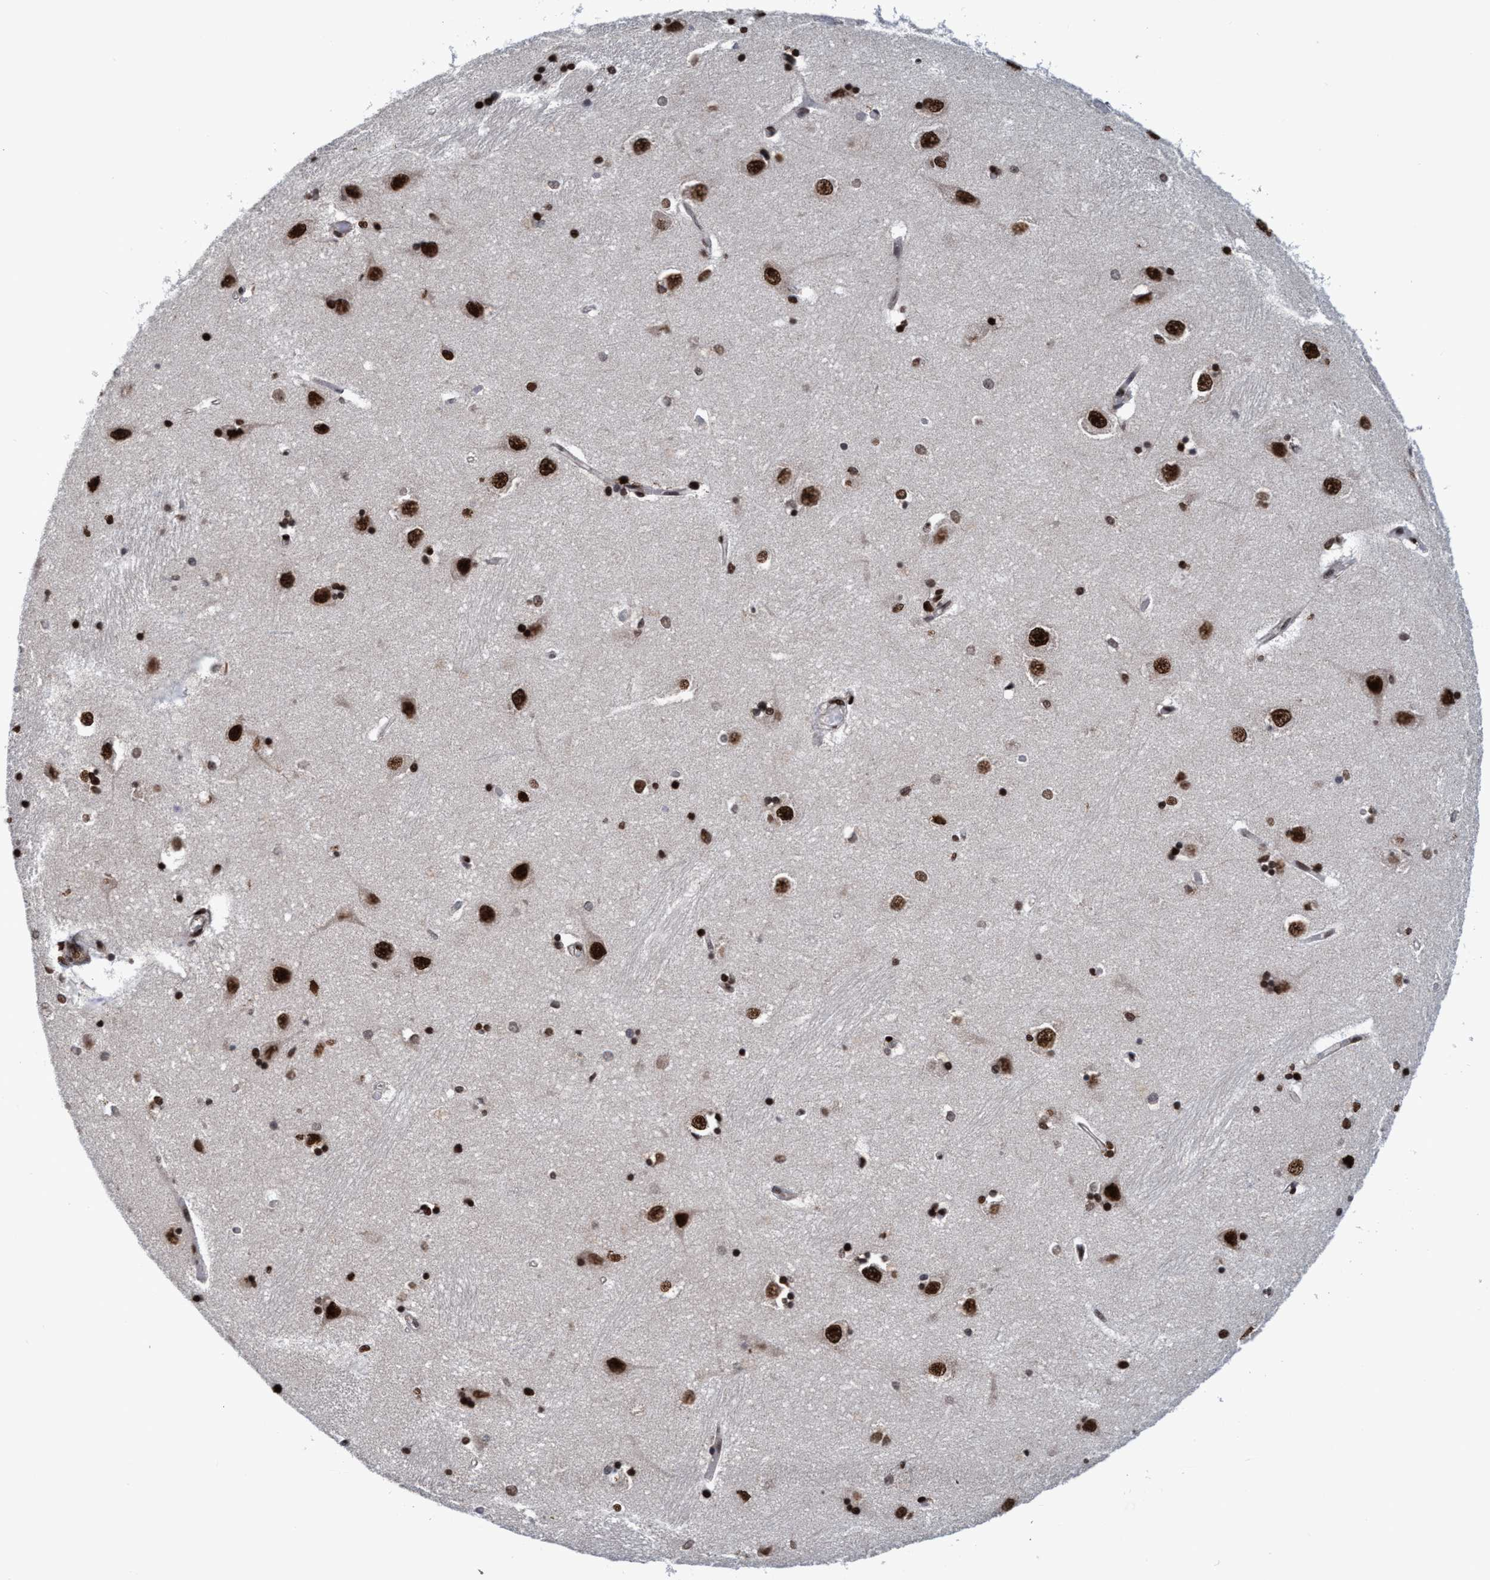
{"staining": {"intensity": "strong", "quantity": "25%-75%", "location": "nuclear"}, "tissue": "hippocampus", "cell_type": "Glial cells", "image_type": "normal", "snomed": [{"axis": "morphology", "description": "Normal tissue, NOS"}, {"axis": "topography", "description": "Hippocampus"}], "caption": "Brown immunohistochemical staining in unremarkable human hippocampus exhibits strong nuclear positivity in about 25%-75% of glial cells.", "gene": "TOPBP1", "patient": {"sex": "male", "age": 45}}